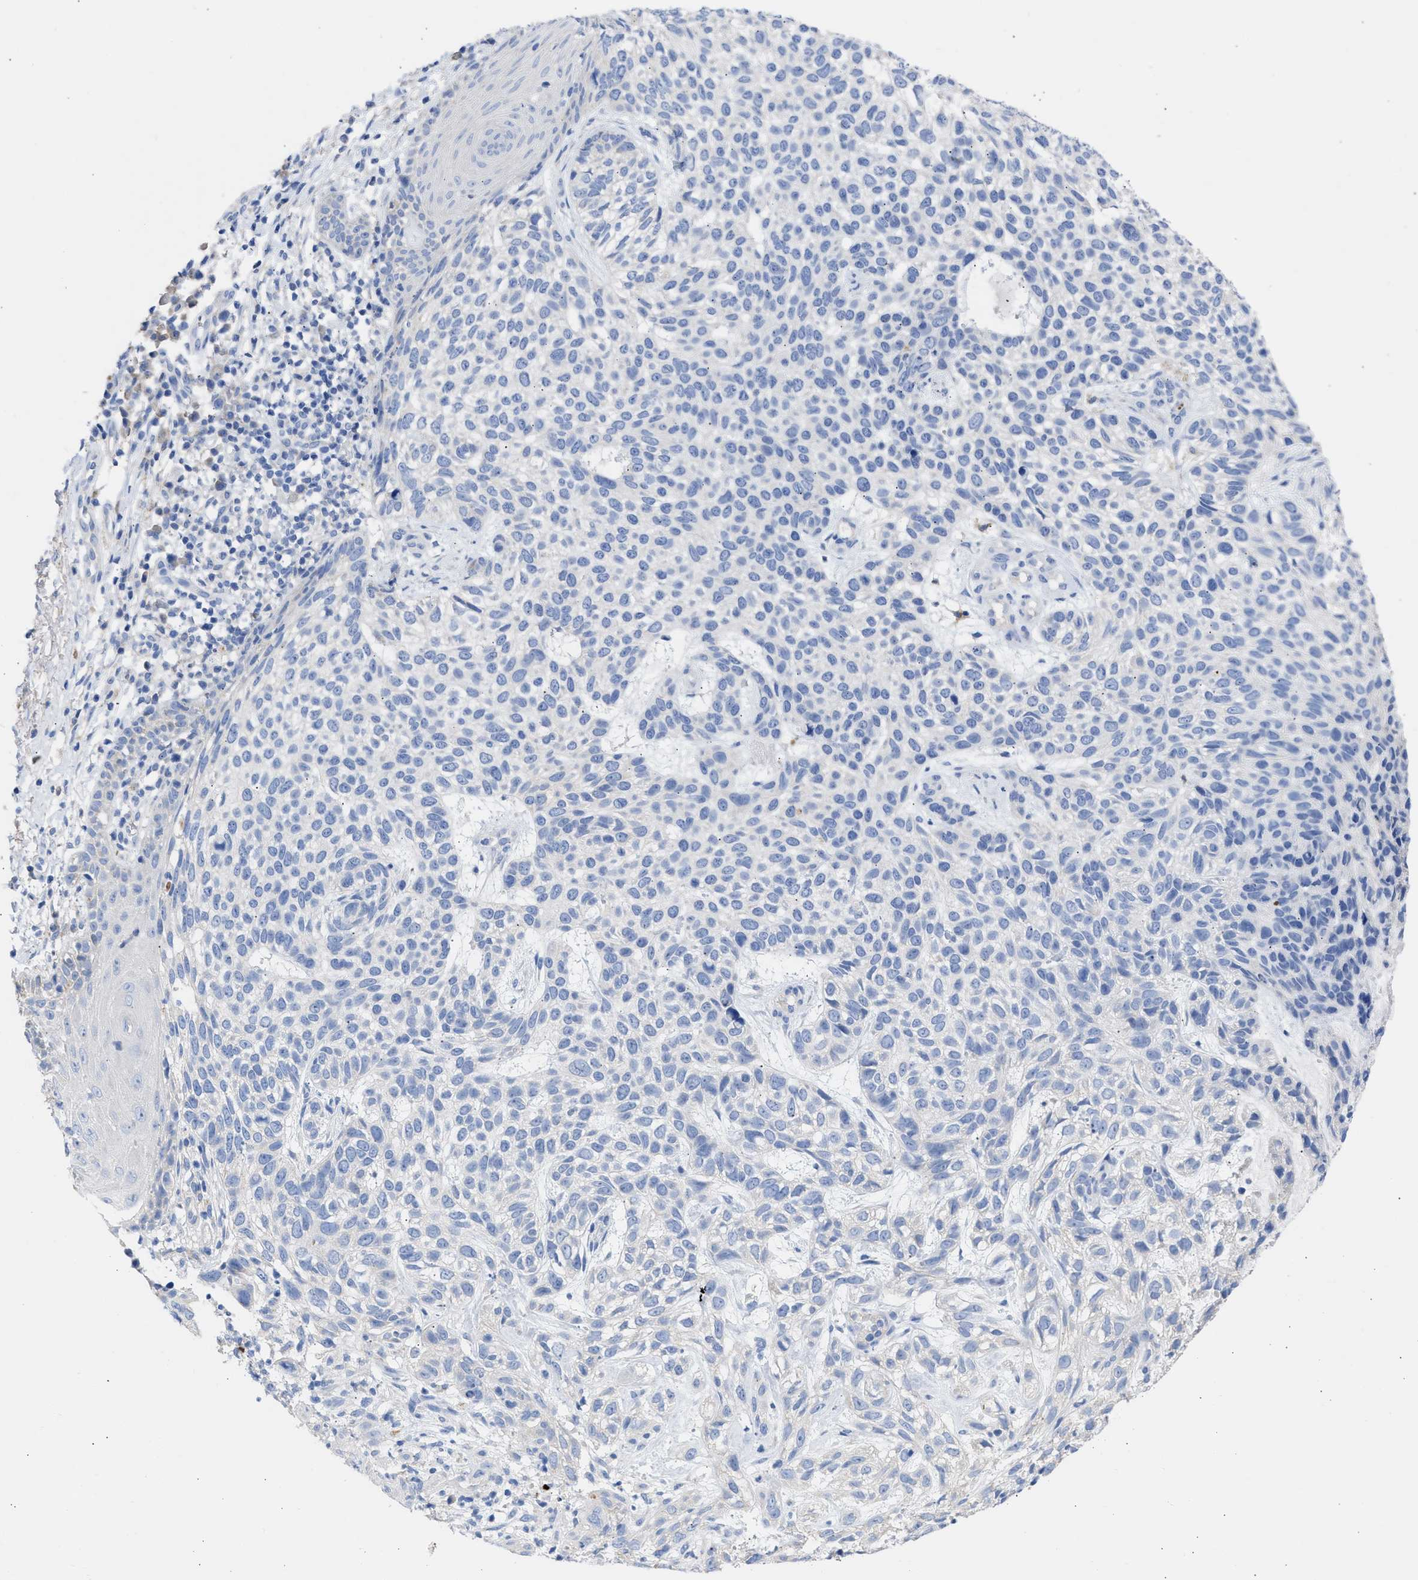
{"staining": {"intensity": "negative", "quantity": "none", "location": "none"}, "tissue": "skin cancer", "cell_type": "Tumor cells", "image_type": "cancer", "snomed": [{"axis": "morphology", "description": "Normal tissue, NOS"}, {"axis": "morphology", "description": "Basal cell carcinoma"}, {"axis": "topography", "description": "Skin"}], "caption": "A high-resolution histopathology image shows IHC staining of skin cancer (basal cell carcinoma), which reveals no significant staining in tumor cells.", "gene": "RSPH1", "patient": {"sex": "male", "age": 79}}